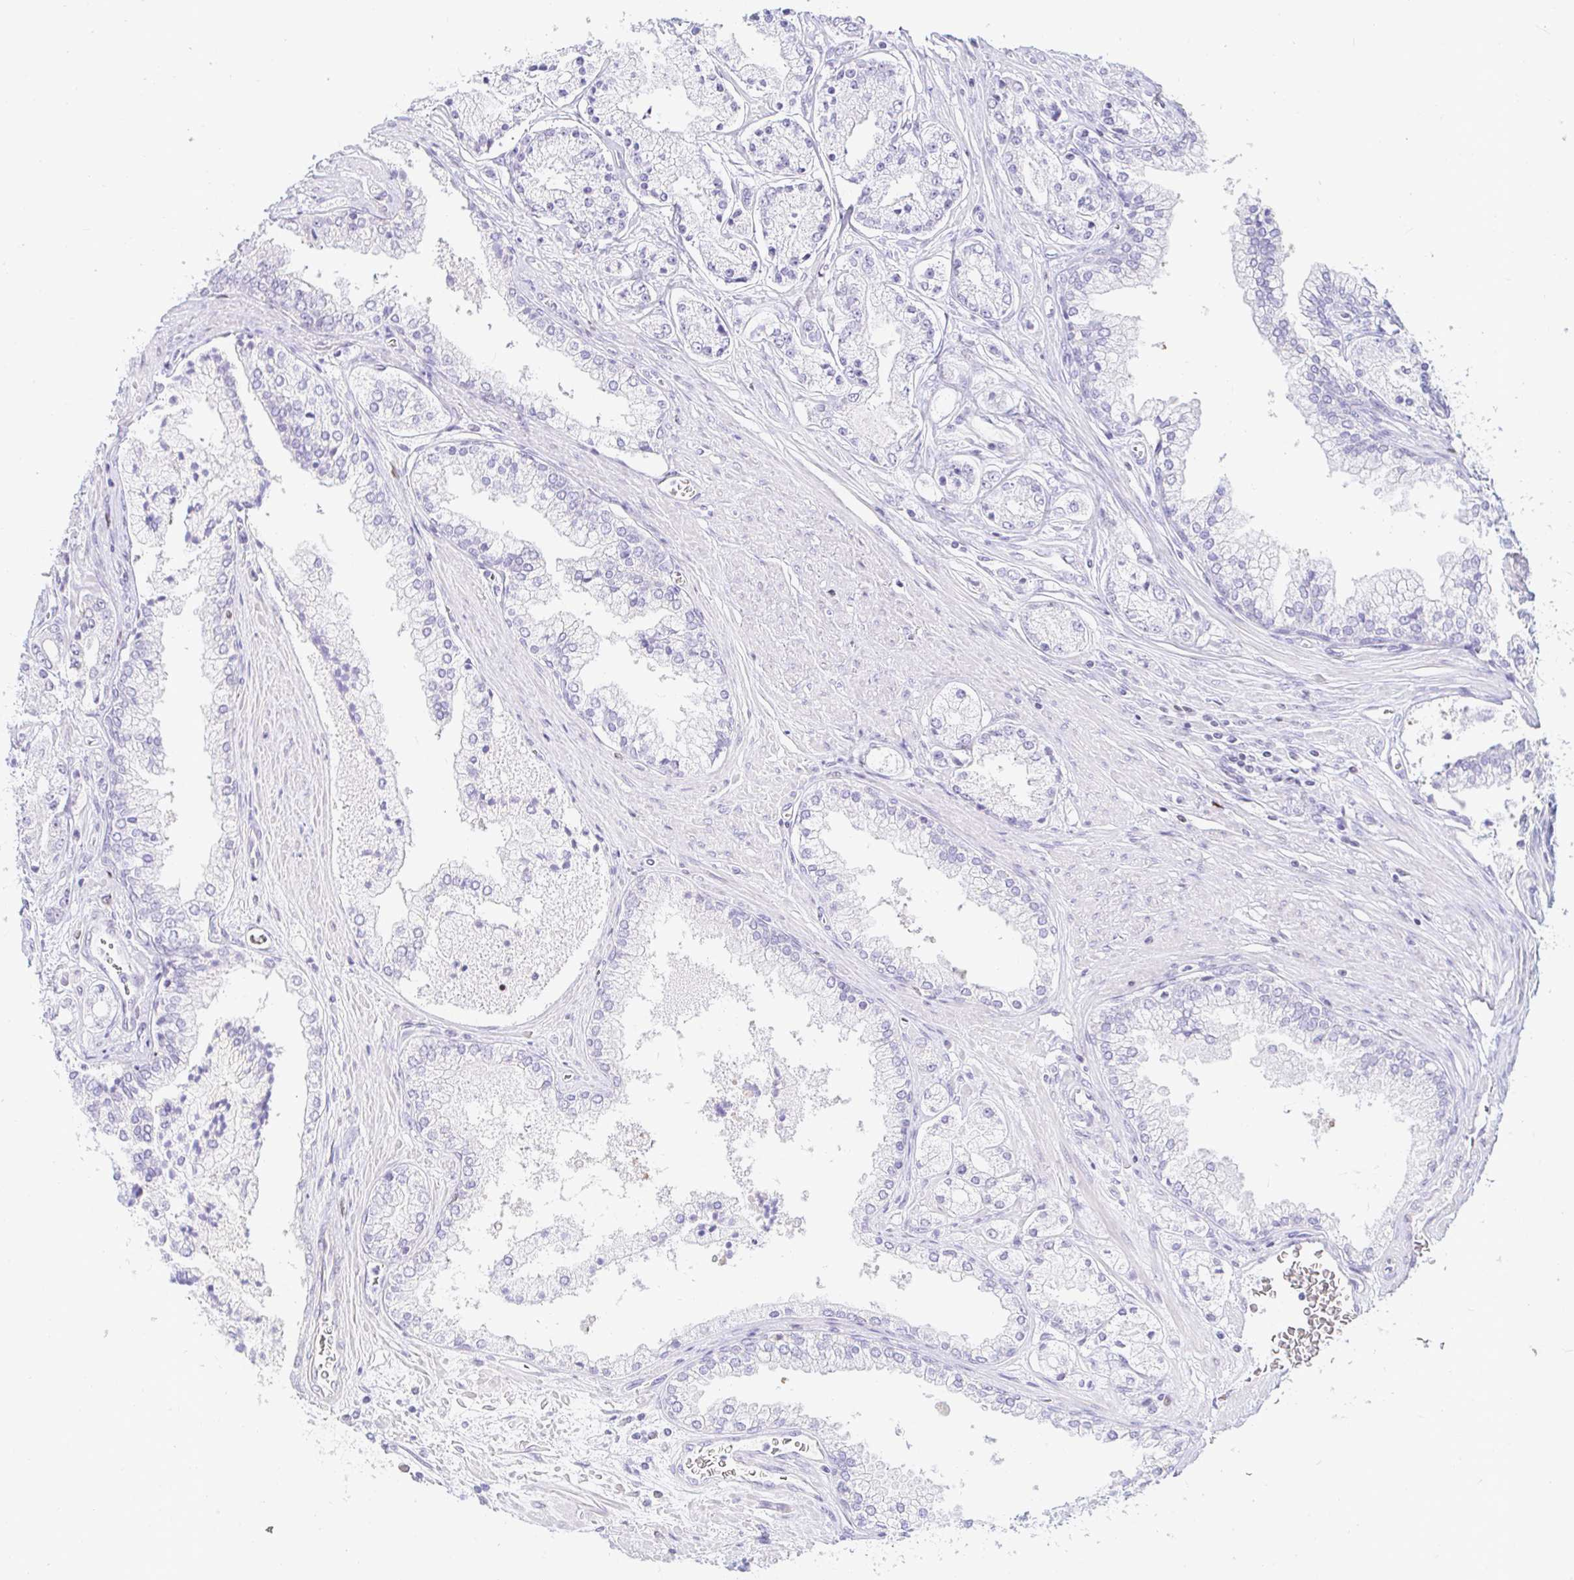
{"staining": {"intensity": "negative", "quantity": "none", "location": "none"}, "tissue": "prostate cancer", "cell_type": "Tumor cells", "image_type": "cancer", "snomed": [{"axis": "morphology", "description": "Adenocarcinoma, High grade"}, {"axis": "topography", "description": "Prostate"}], "caption": "Immunohistochemistry photomicrograph of human adenocarcinoma (high-grade) (prostate) stained for a protein (brown), which shows no expression in tumor cells.", "gene": "CAPSL", "patient": {"sex": "male", "age": 66}}